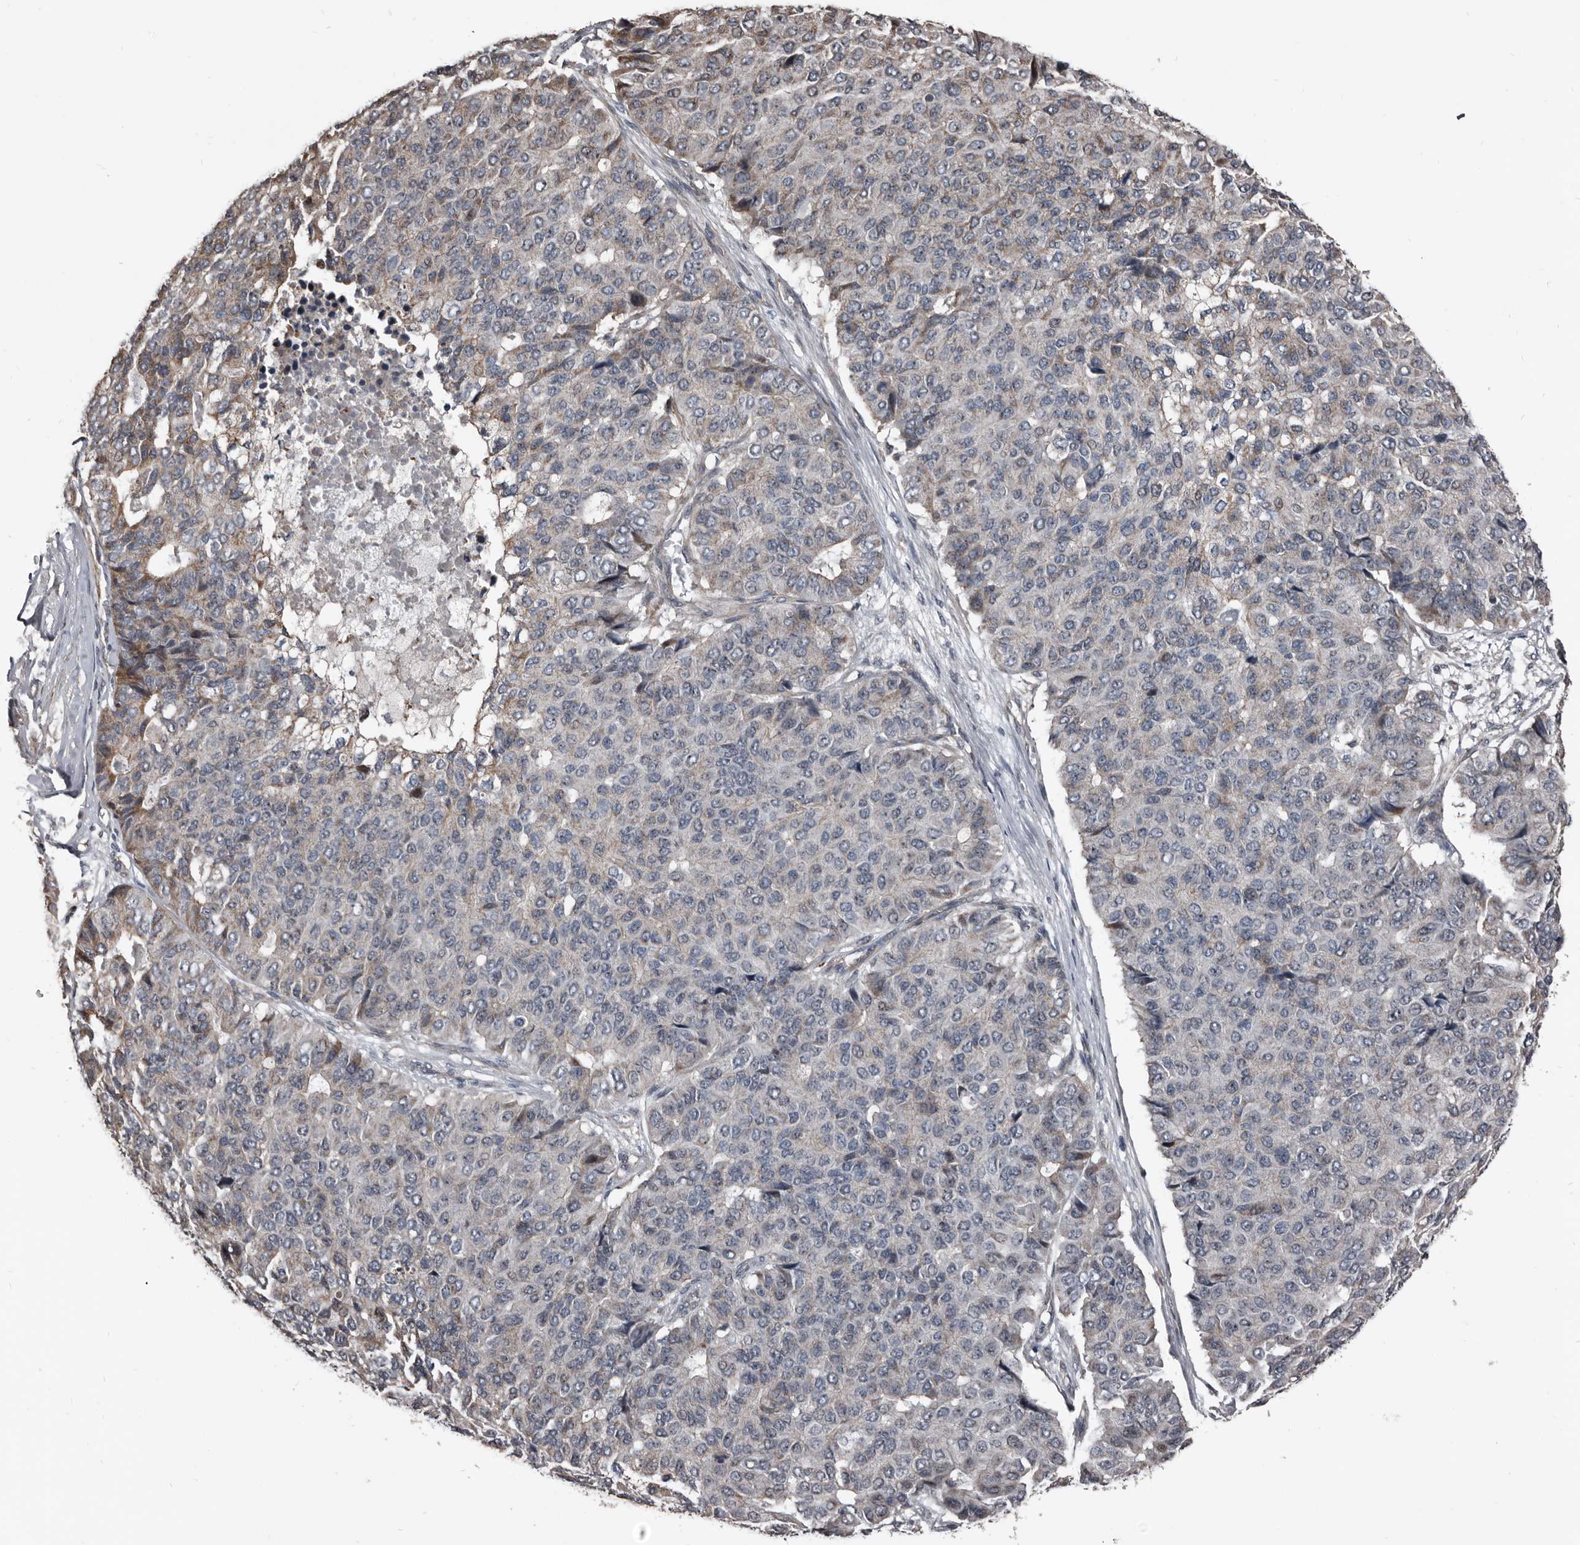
{"staining": {"intensity": "weak", "quantity": "<25%", "location": "cytoplasmic/membranous"}, "tissue": "pancreatic cancer", "cell_type": "Tumor cells", "image_type": "cancer", "snomed": [{"axis": "morphology", "description": "Adenocarcinoma, NOS"}, {"axis": "topography", "description": "Pancreas"}], "caption": "IHC micrograph of neoplastic tissue: human pancreatic adenocarcinoma stained with DAB (3,3'-diaminobenzidine) demonstrates no significant protein expression in tumor cells.", "gene": "DHPS", "patient": {"sex": "male", "age": 50}}